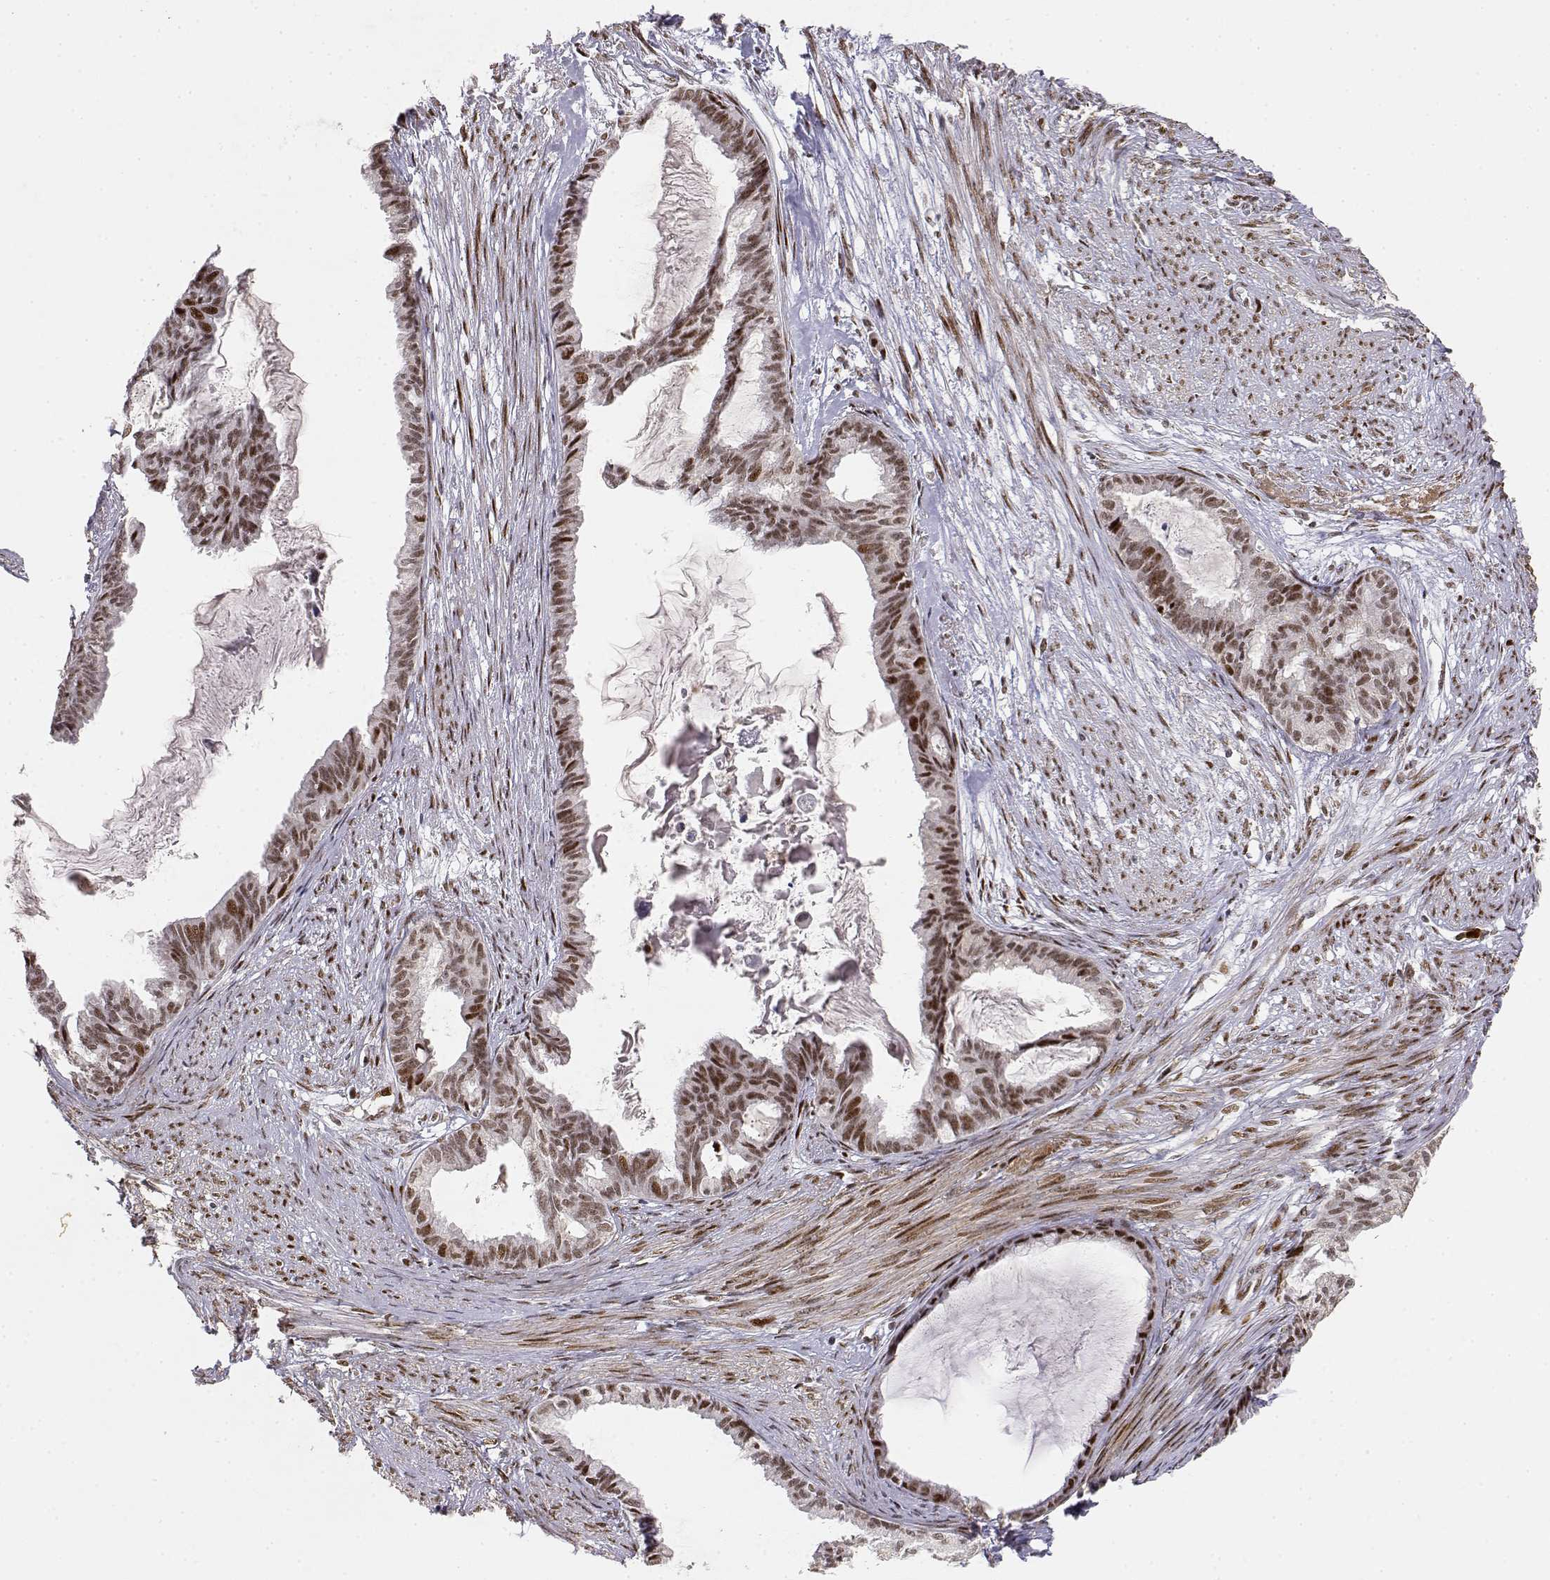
{"staining": {"intensity": "moderate", "quantity": ">75%", "location": "nuclear"}, "tissue": "endometrial cancer", "cell_type": "Tumor cells", "image_type": "cancer", "snomed": [{"axis": "morphology", "description": "Adenocarcinoma, NOS"}, {"axis": "topography", "description": "Endometrium"}], "caption": "This photomicrograph demonstrates endometrial cancer stained with IHC to label a protein in brown. The nuclear of tumor cells show moderate positivity for the protein. Nuclei are counter-stained blue.", "gene": "RSF1", "patient": {"sex": "female", "age": 86}}